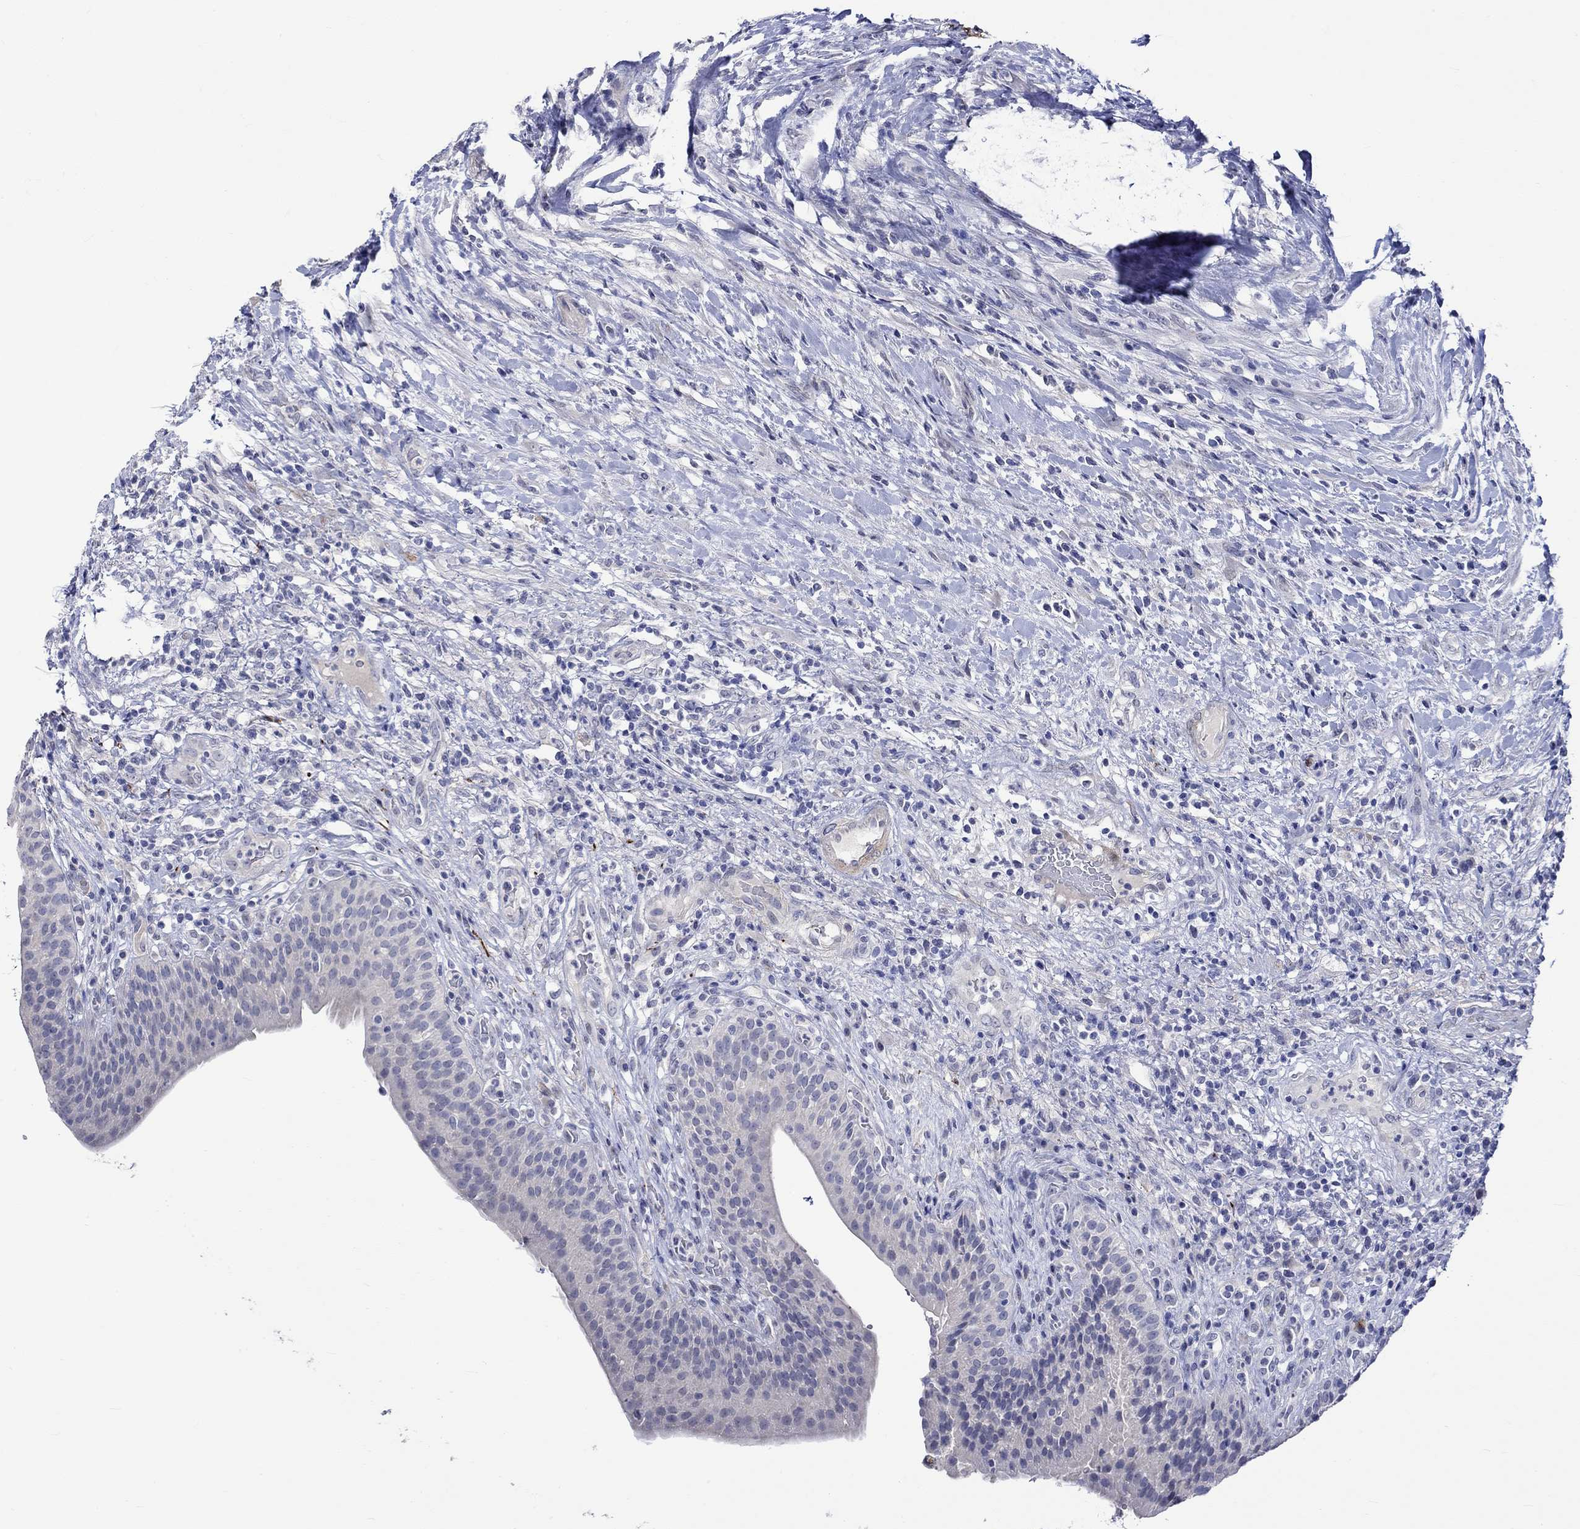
{"staining": {"intensity": "negative", "quantity": "none", "location": "none"}, "tissue": "urinary bladder", "cell_type": "Urothelial cells", "image_type": "normal", "snomed": [{"axis": "morphology", "description": "Normal tissue, NOS"}, {"axis": "topography", "description": "Urinary bladder"}], "caption": "DAB (3,3'-diaminobenzidine) immunohistochemical staining of normal human urinary bladder shows no significant positivity in urothelial cells. (DAB (3,3'-diaminobenzidine) immunohistochemistry, high magnification).", "gene": "CRYAB", "patient": {"sex": "male", "age": 66}}